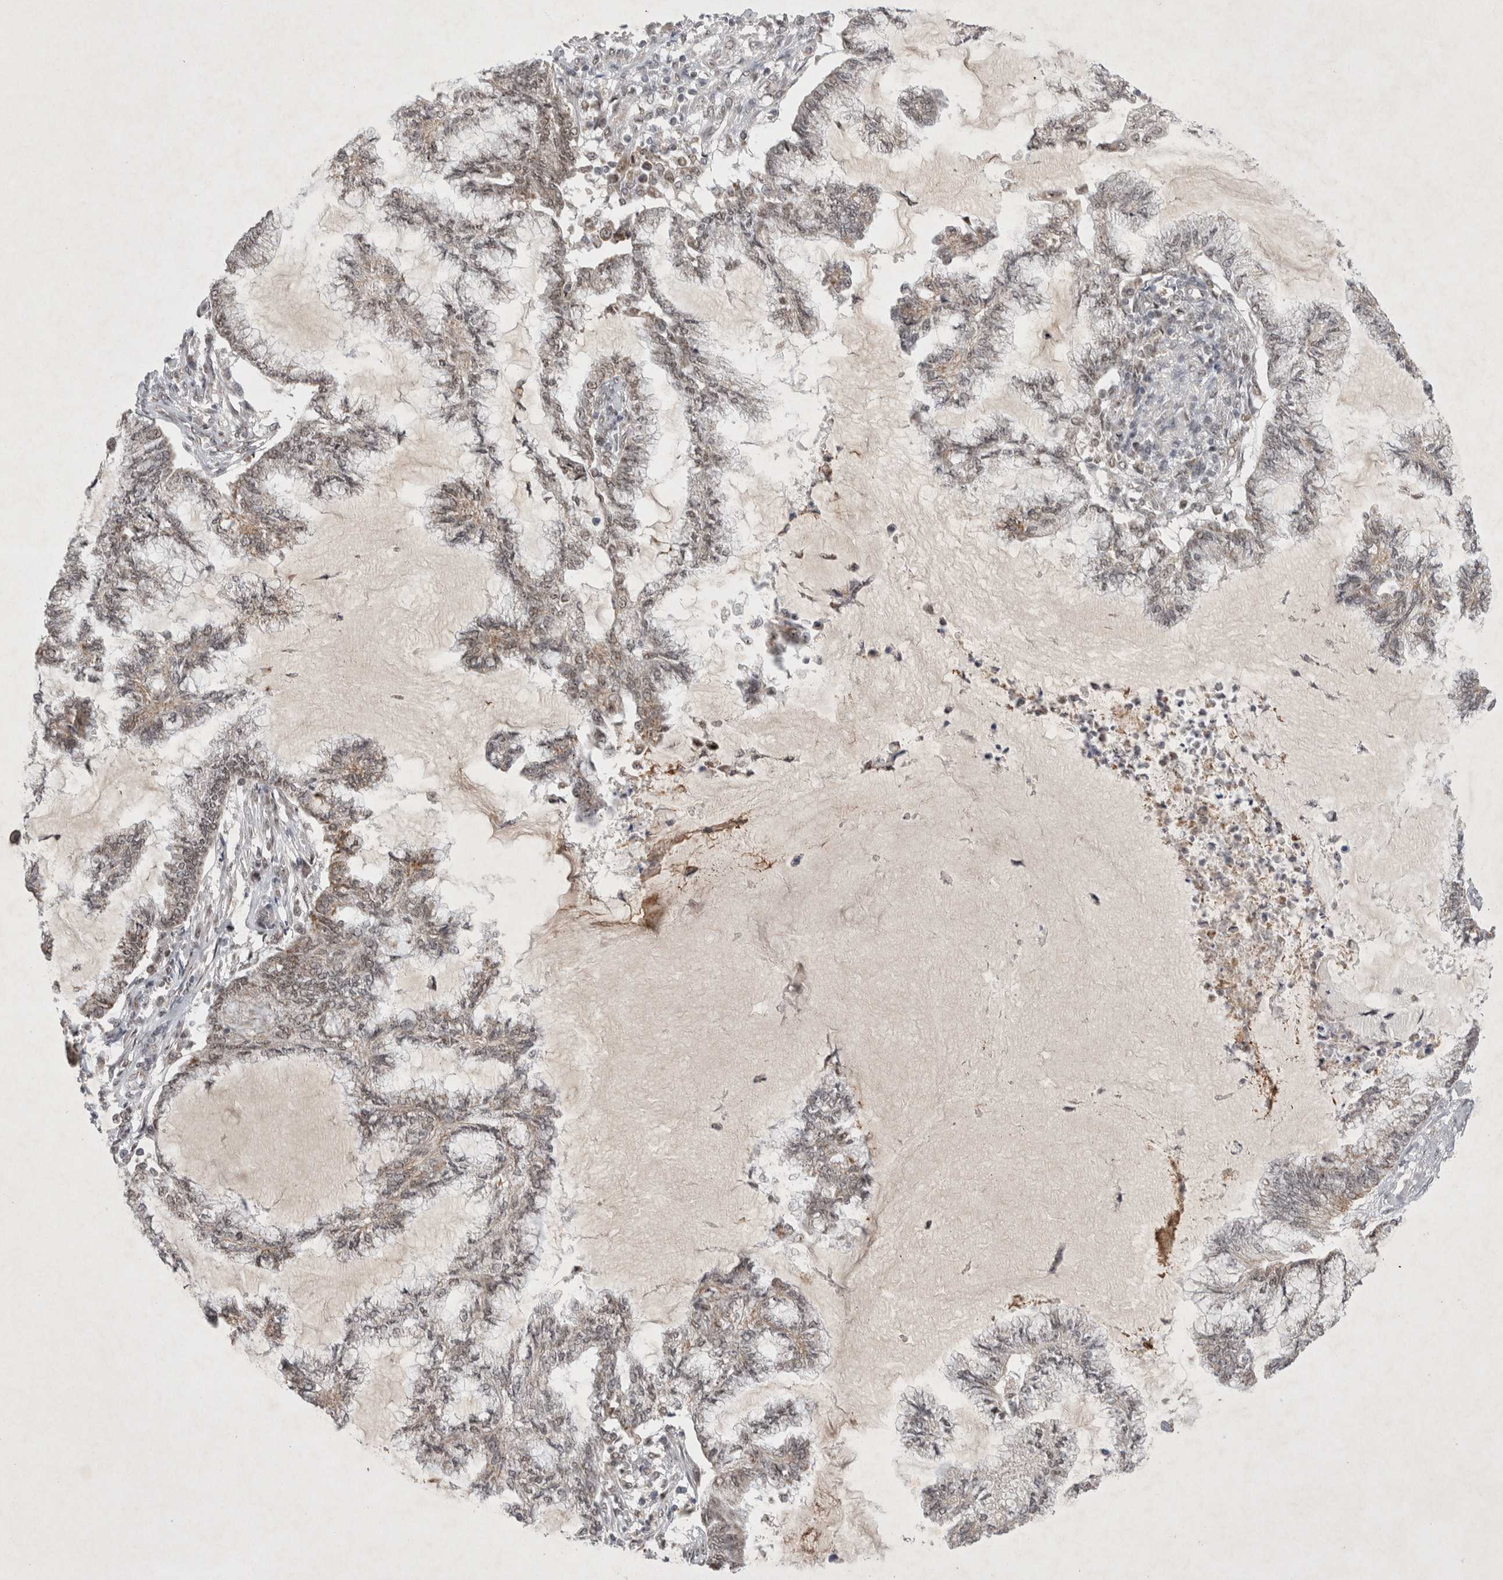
{"staining": {"intensity": "weak", "quantity": ">75%", "location": "nuclear"}, "tissue": "endometrial cancer", "cell_type": "Tumor cells", "image_type": "cancer", "snomed": [{"axis": "morphology", "description": "Adenocarcinoma, NOS"}, {"axis": "topography", "description": "Endometrium"}], "caption": "IHC of human endometrial cancer shows low levels of weak nuclear expression in approximately >75% of tumor cells.", "gene": "MRPL37", "patient": {"sex": "female", "age": 86}}